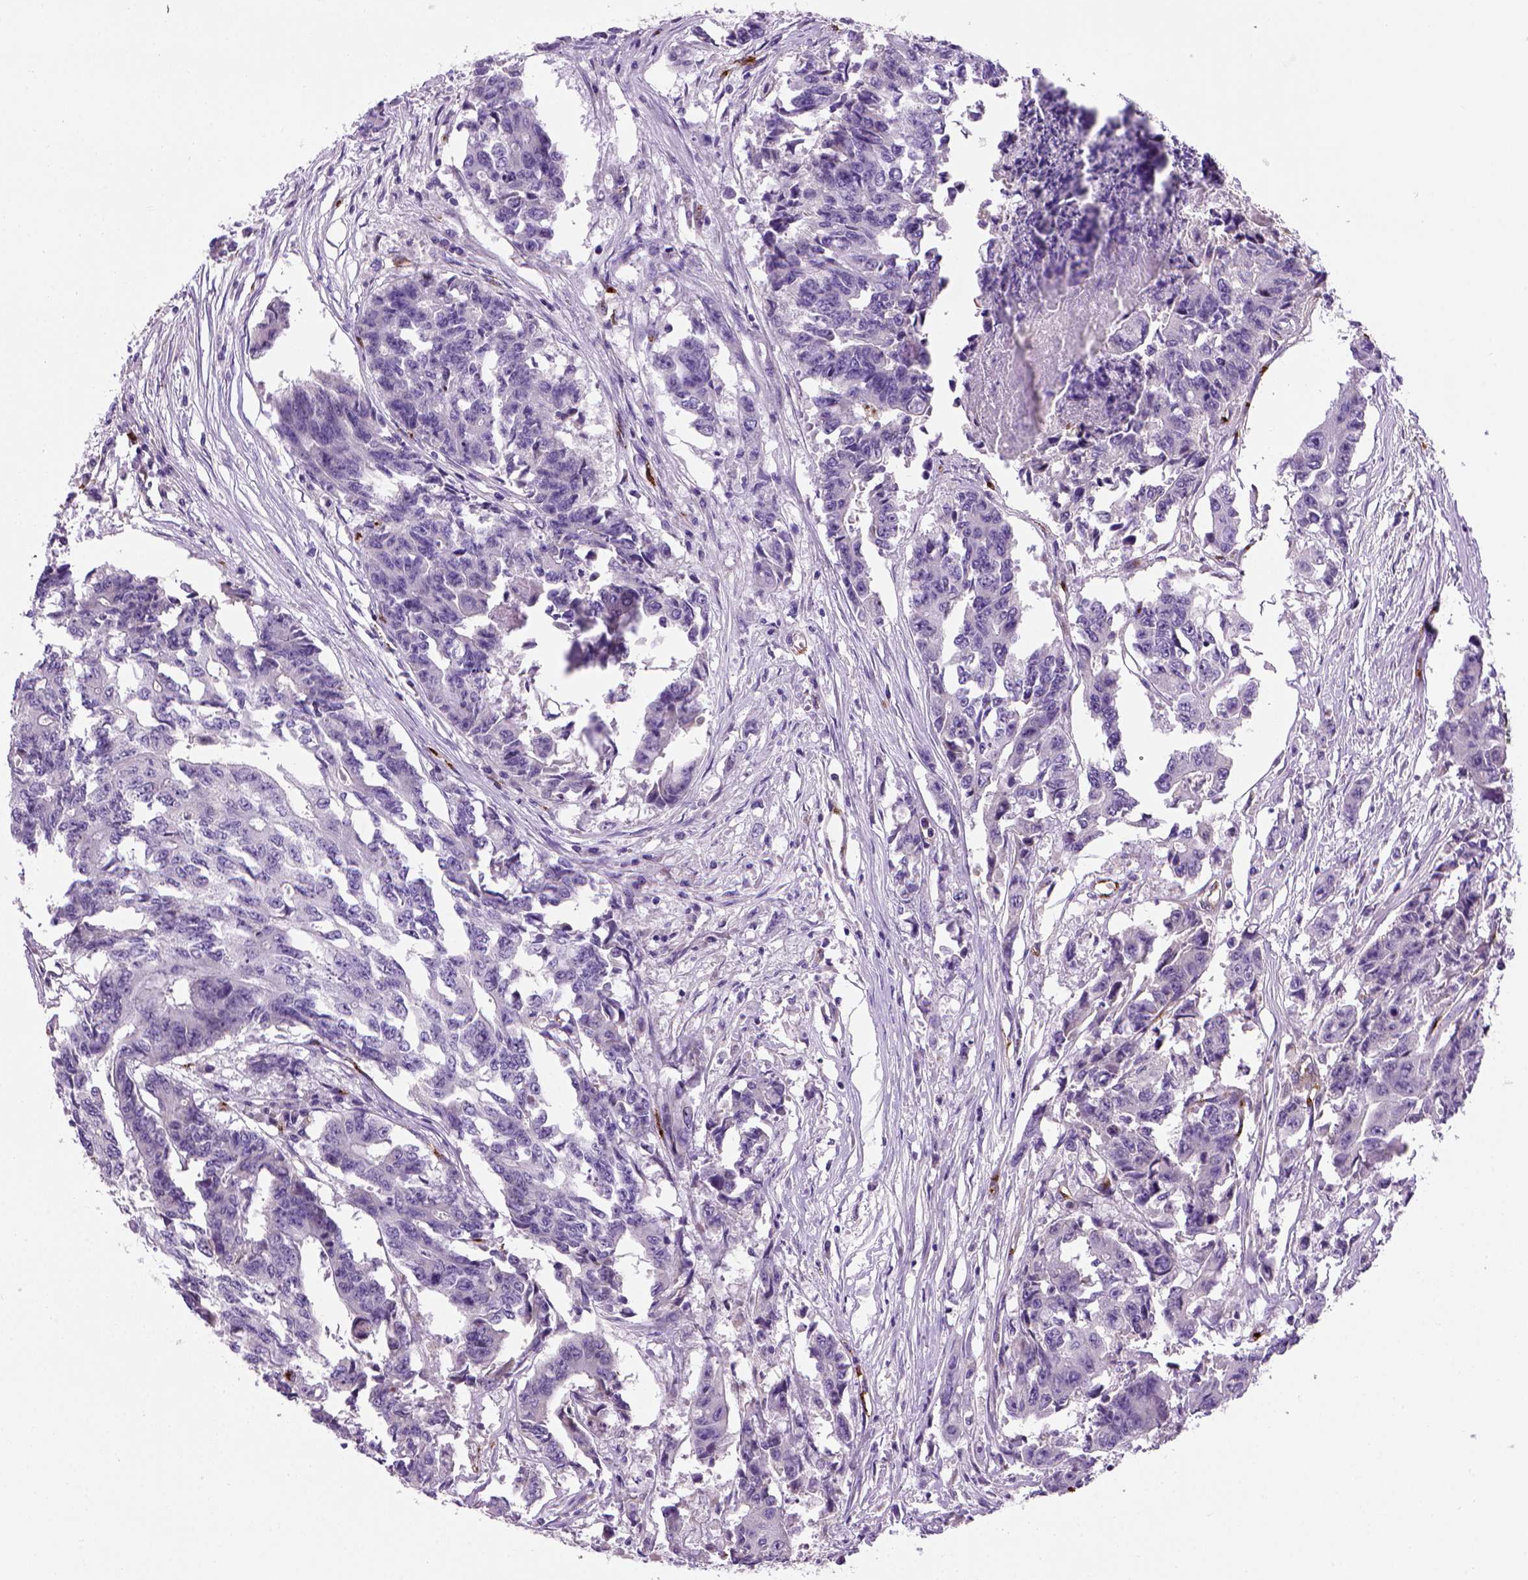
{"staining": {"intensity": "negative", "quantity": "none", "location": "none"}, "tissue": "colorectal cancer", "cell_type": "Tumor cells", "image_type": "cancer", "snomed": [{"axis": "morphology", "description": "Adenocarcinoma, NOS"}, {"axis": "topography", "description": "Rectum"}], "caption": "DAB (3,3'-diaminobenzidine) immunohistochemical staining of human colorectal adenocarcinoma demonstrates no significant staining in tumor cells. The staining was performed using DAB (3,3'-diaminobenzidine) to visualize the protein expression in brown, while the nuclei were stained in blue with hematoxylin (Magnification: 20x).", "gene": "VWF", "patient": {"sex": "male", "age": 54}}